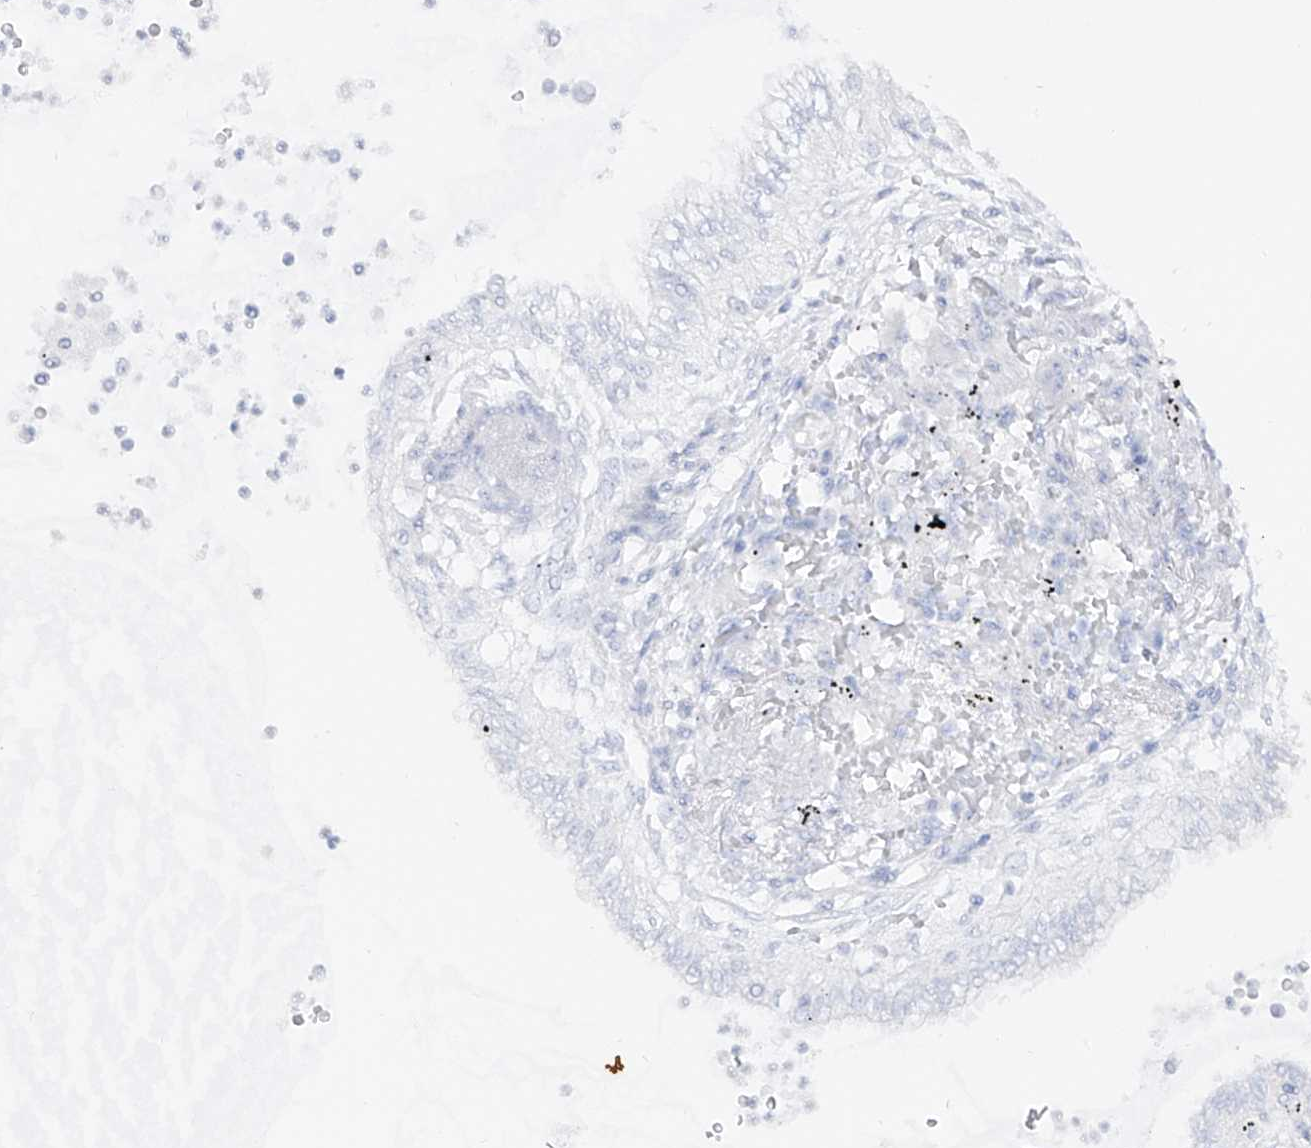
{"staining": {"intensity": "negative", "quantity": "none", "location": "none"}, "tissue": "lung cancer", "cell_type": "Tumor cells", "image_type": "cancer", "snomed": [{"axis": "morphology", "description": "Adenocarcinoma, NOS"}, {"axis": "topography", "description": "Lung"}], "caption": "Immunohistochemistry of human adenocarcinoma (lung) displays no expression in tumor cells.", "gene": "ZNF180", "patient": {"sex": "female", "age": 70}}